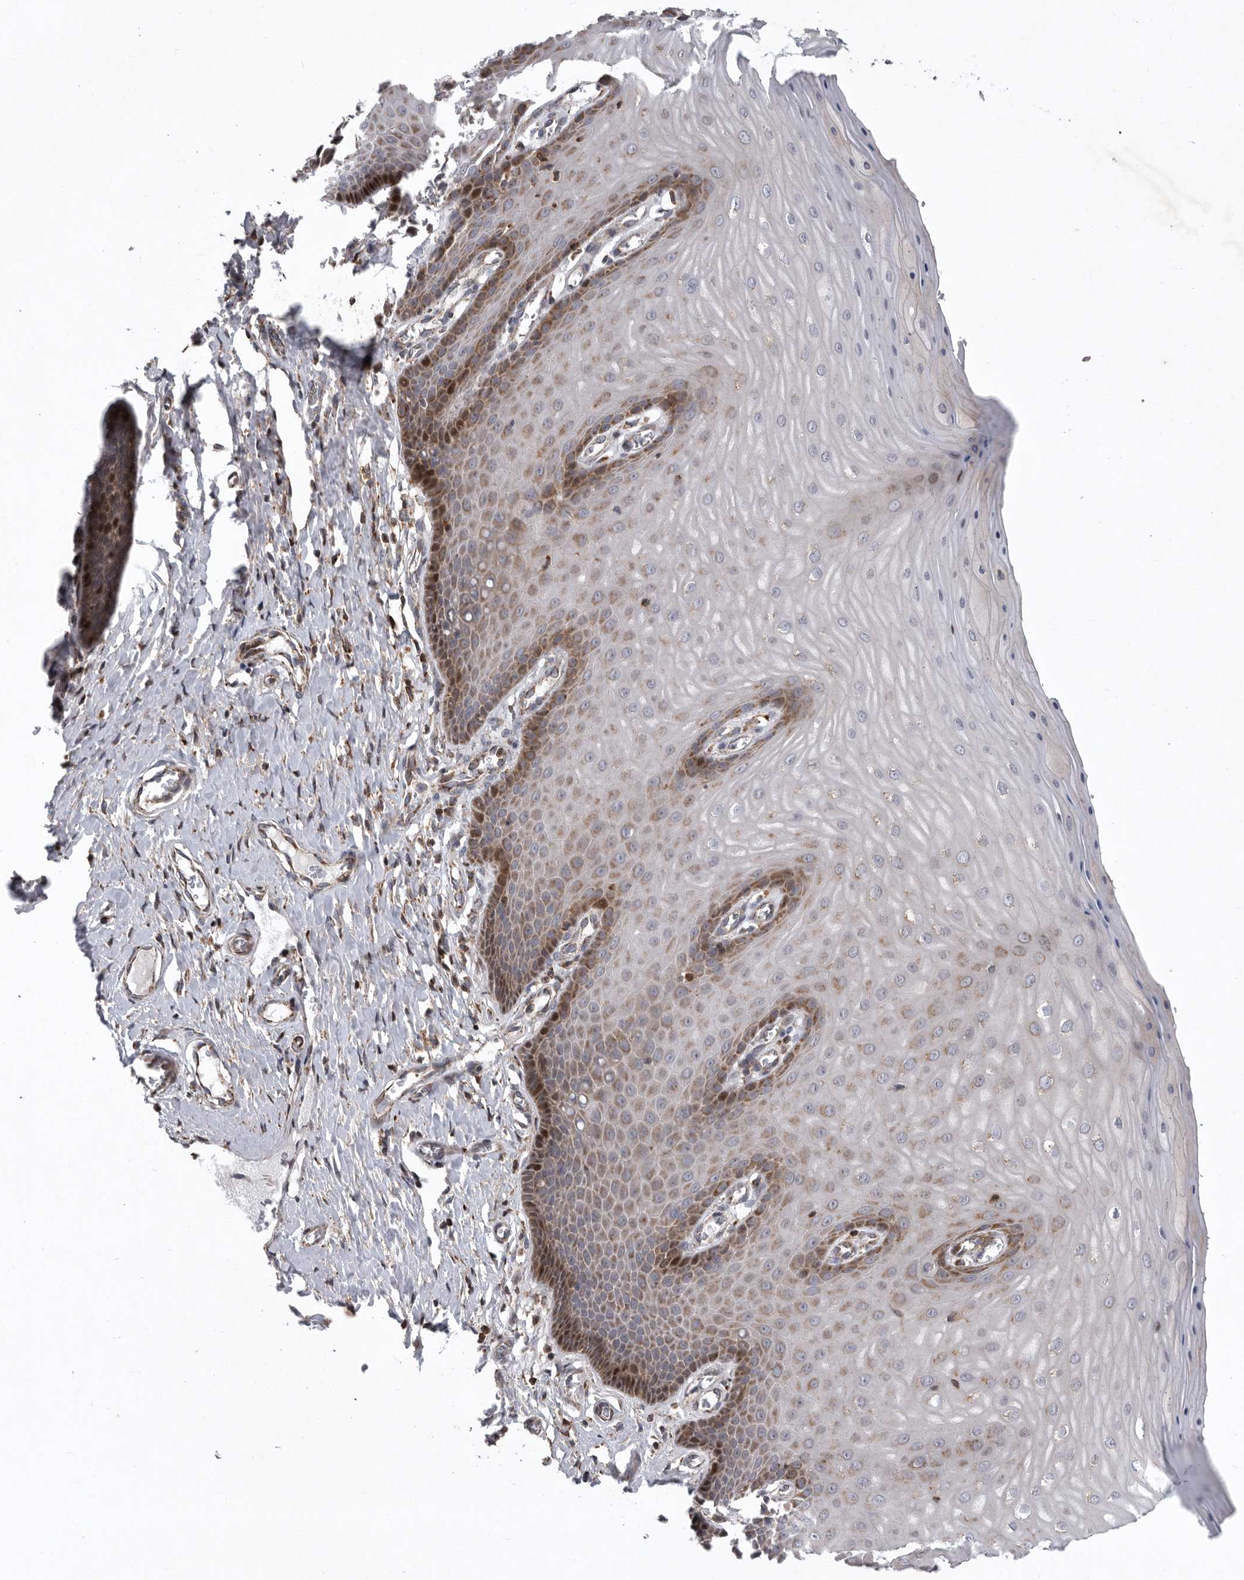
{"staining": {"intensity": "moderate", "quantity": ">75%", "location": "cytoplasmic/membranous"}, "tissue": "cervix", "cell_type": "Glandular cells", "image_type": "normal", "snomed": [{"axis": "morphology", "description": "Normal tissue, NOS"}, {"axis": "topography", "description": "Cervix"}], "caption": "A brown stain labels moderate cytoplasmic/membranous expression of a protein in glandular cells of benign cervix. Nuclei are stained in blue.", "gene": "MPZL1", "patient": {"sex": "female", "age": 55}}